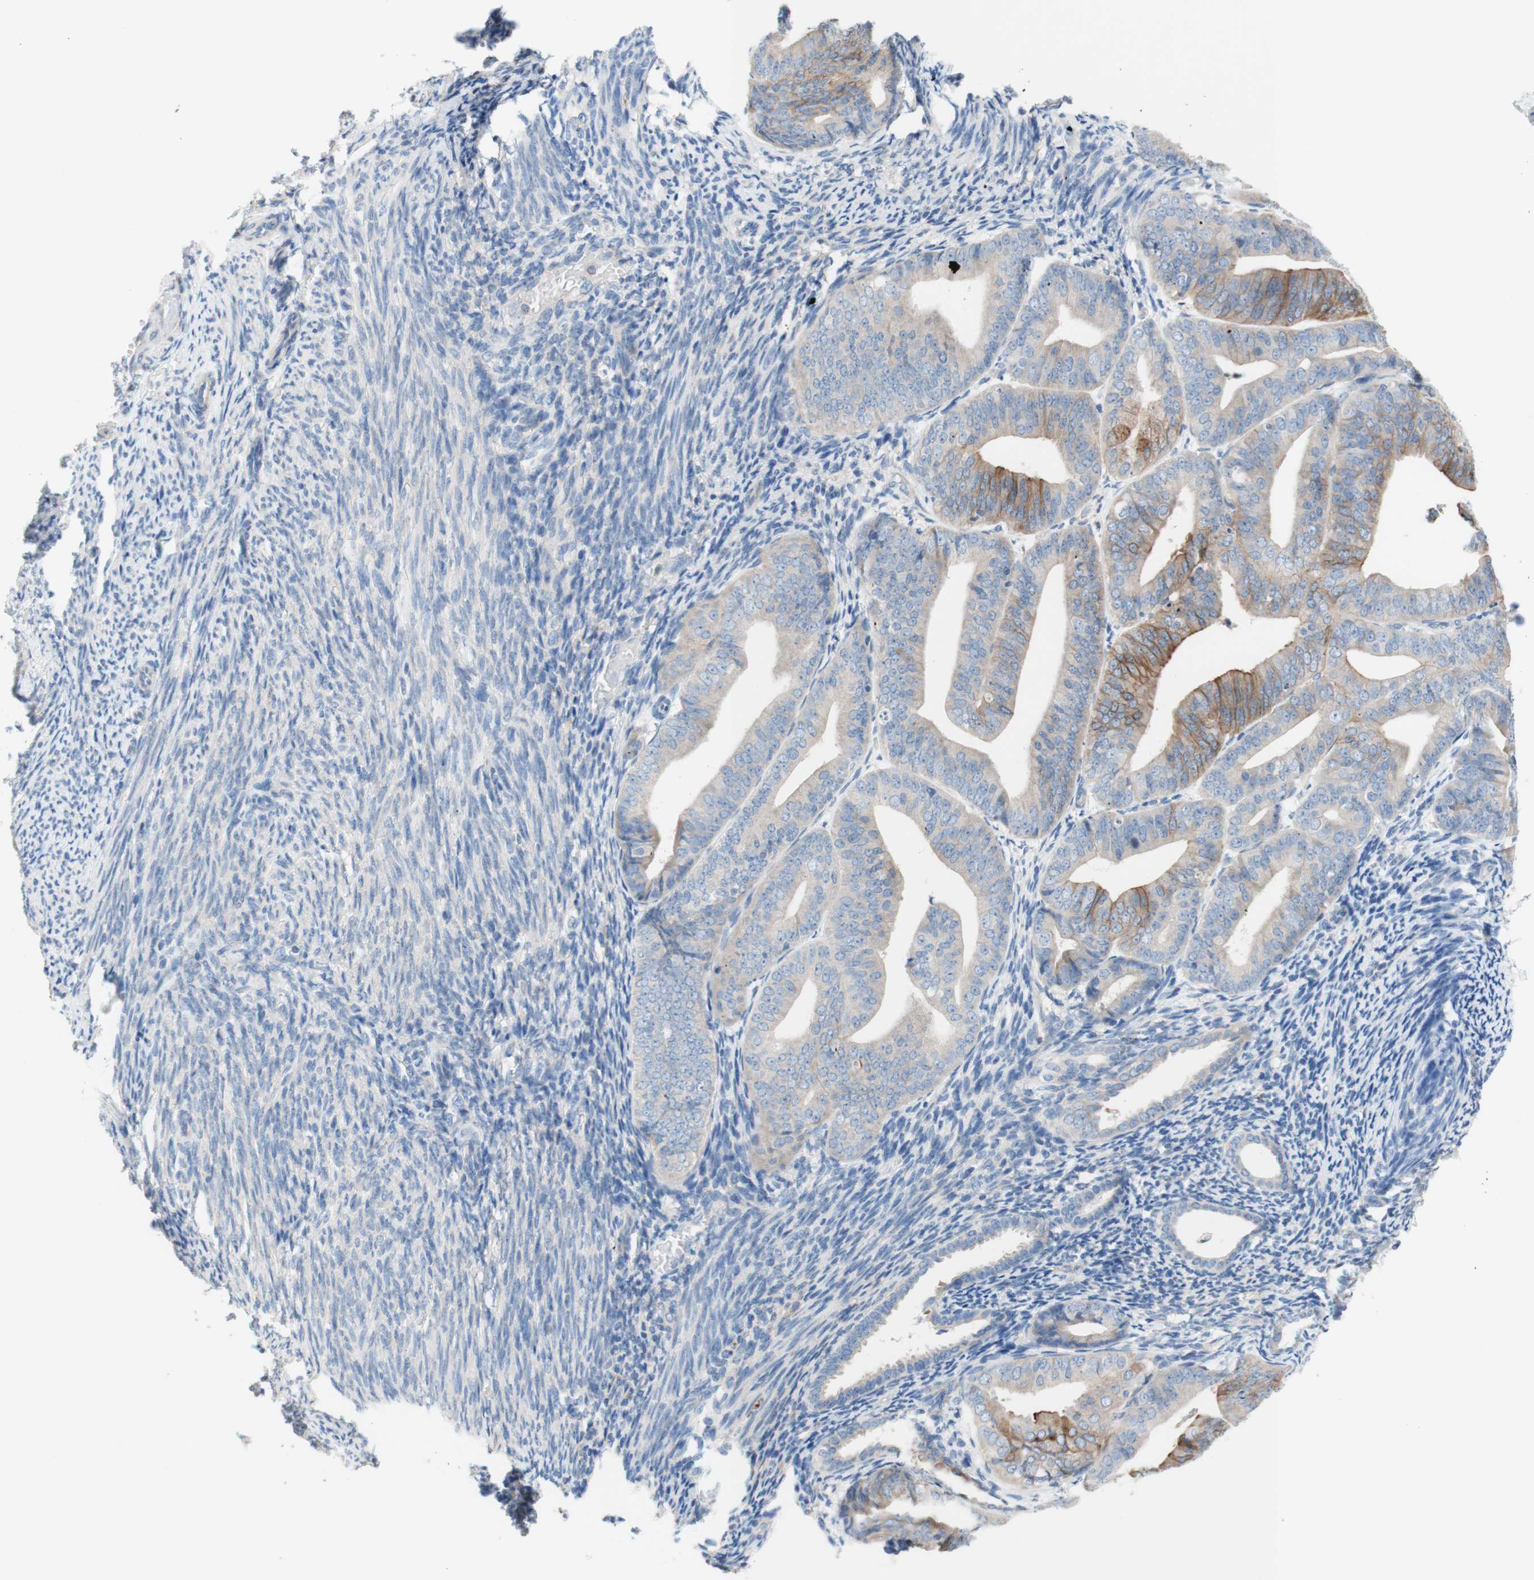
{"staining": {"intensity": "moderate", "quantity": "25%-75%", "location": "cytoplasmic/membranous"}, "tissue": "endometrial cancer", "cell_type": "Tumor cells", "image_type": "cancer", "snomed": [{"axis": "morphology", "description": "Adenocarcinoma, NOS"}, {"axis": "topography", "description": "Endometrium"}], "caption": "IHC photomicrograph of neoplastic tissue: endometrial cancer stained using immunohistochemistry (IHC) reveals medium levels of moderate protein expression localized specifically in the cytoplasmic/membranous of tumor cells, appearing as a cytoplasmic/membranous brown color.", "gene": "F3", "patient": {"sex": "female", "age": 63}}